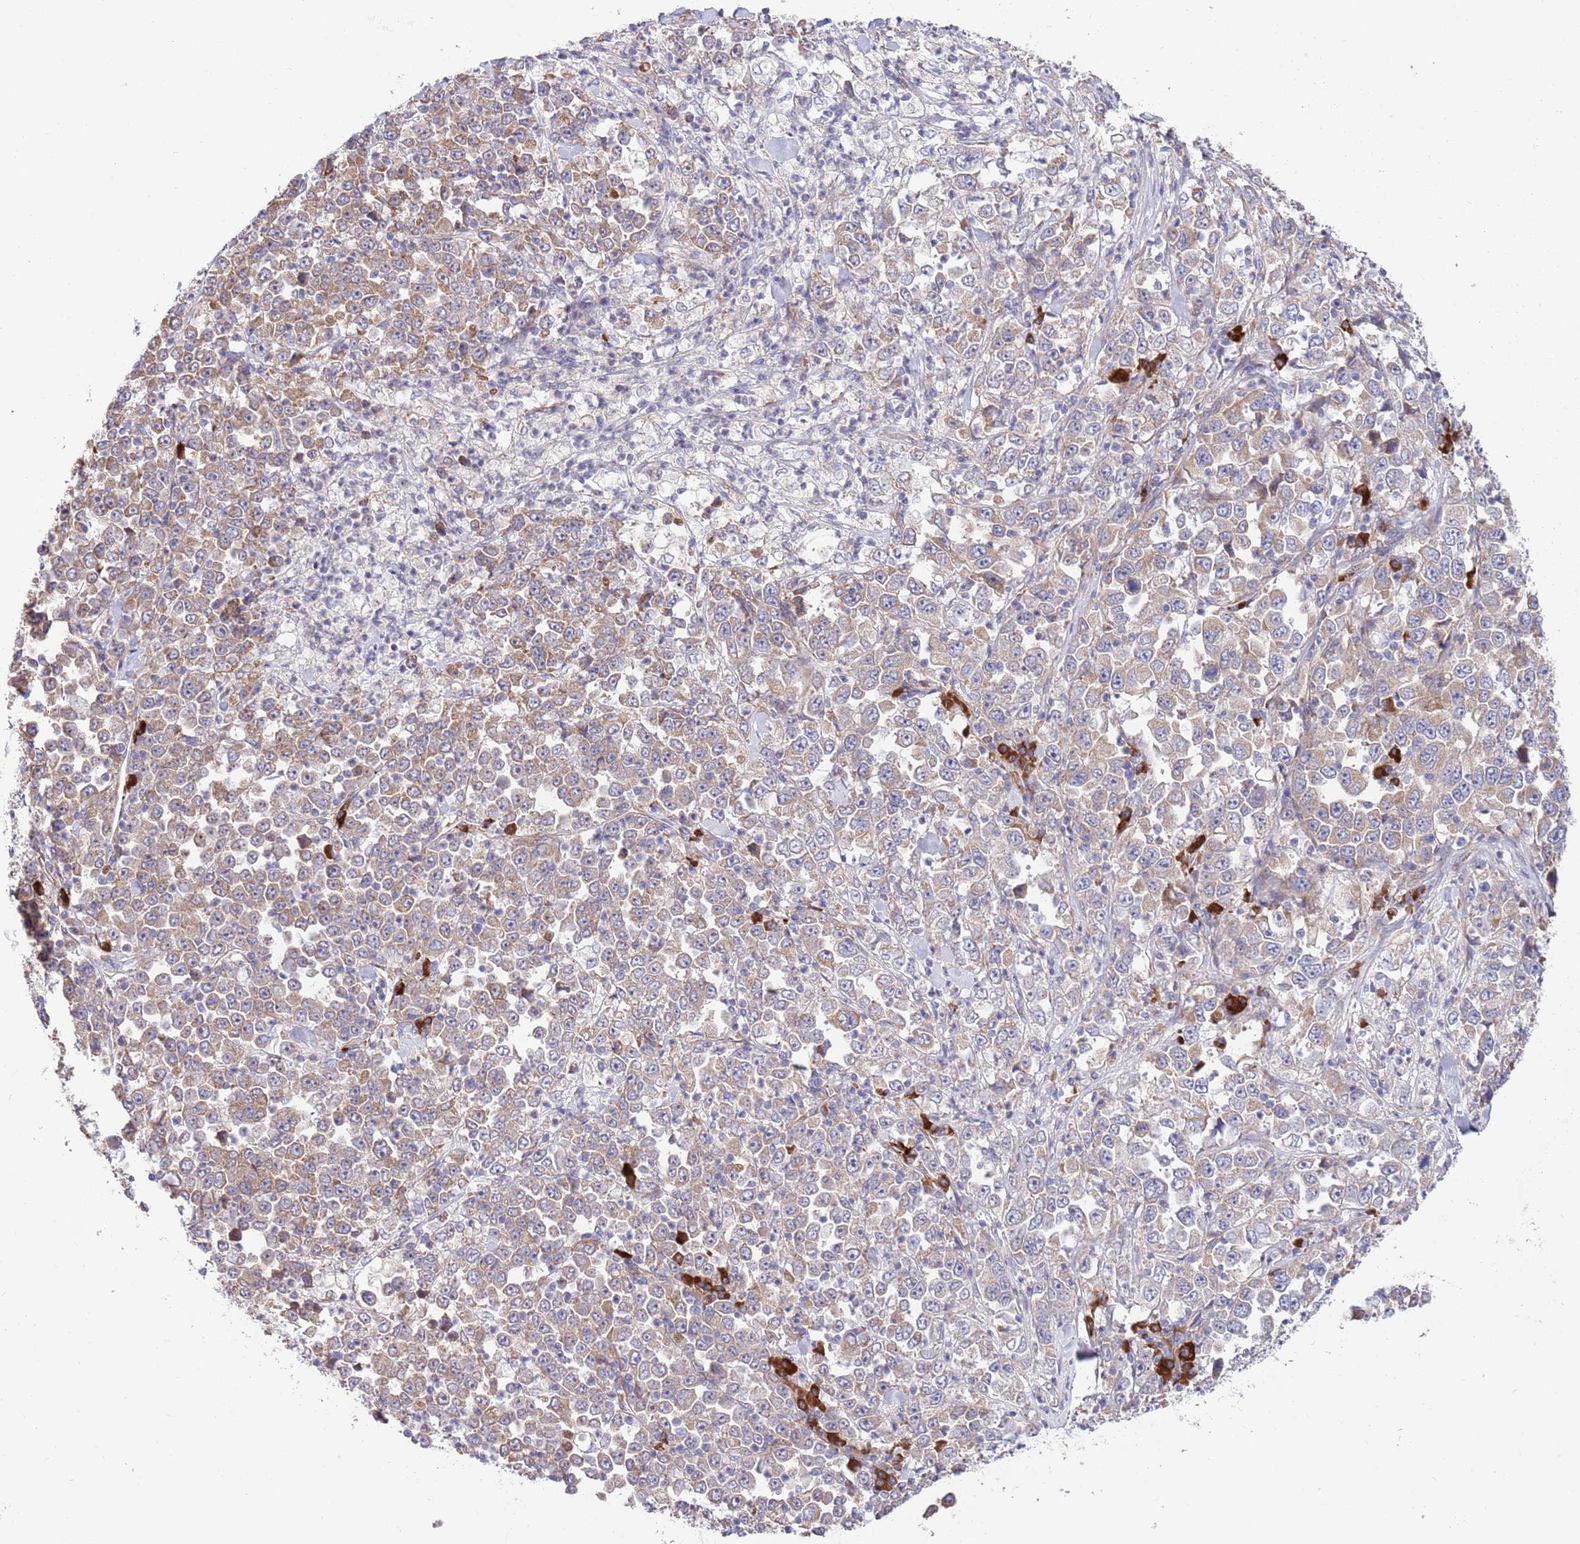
{"staining": {"intensity": "moderate", "quantity": ">75%", "location": "cytoplasmic/membranous"}, "tissue": "stomach cancer", "cell_type": "Tumor cells", "image_type": "cancer", "snomed": [{"axis": "morphology", "description": "Normal tissue, NOS"}, {"axis": "morphology", "description": "Adenocarcinoma, NOS"}, {"axis": "topography", "description": "Stomach, upper"}, {"axis": "topography", "description": "Stomach"}], "caption": "High-magnification brightfield microscopy of stomach adenocarcinoma stained with DAB (3,3'-diaminobenzidine) (brown) and counterstained with hematoxylin (blue). tumor cells exhibit moderate cytoplasmic/membranous staining is identified in approximately>75% of cells.", "gene": "DAND5", "patient": {"sex": "male", "age": 59}}